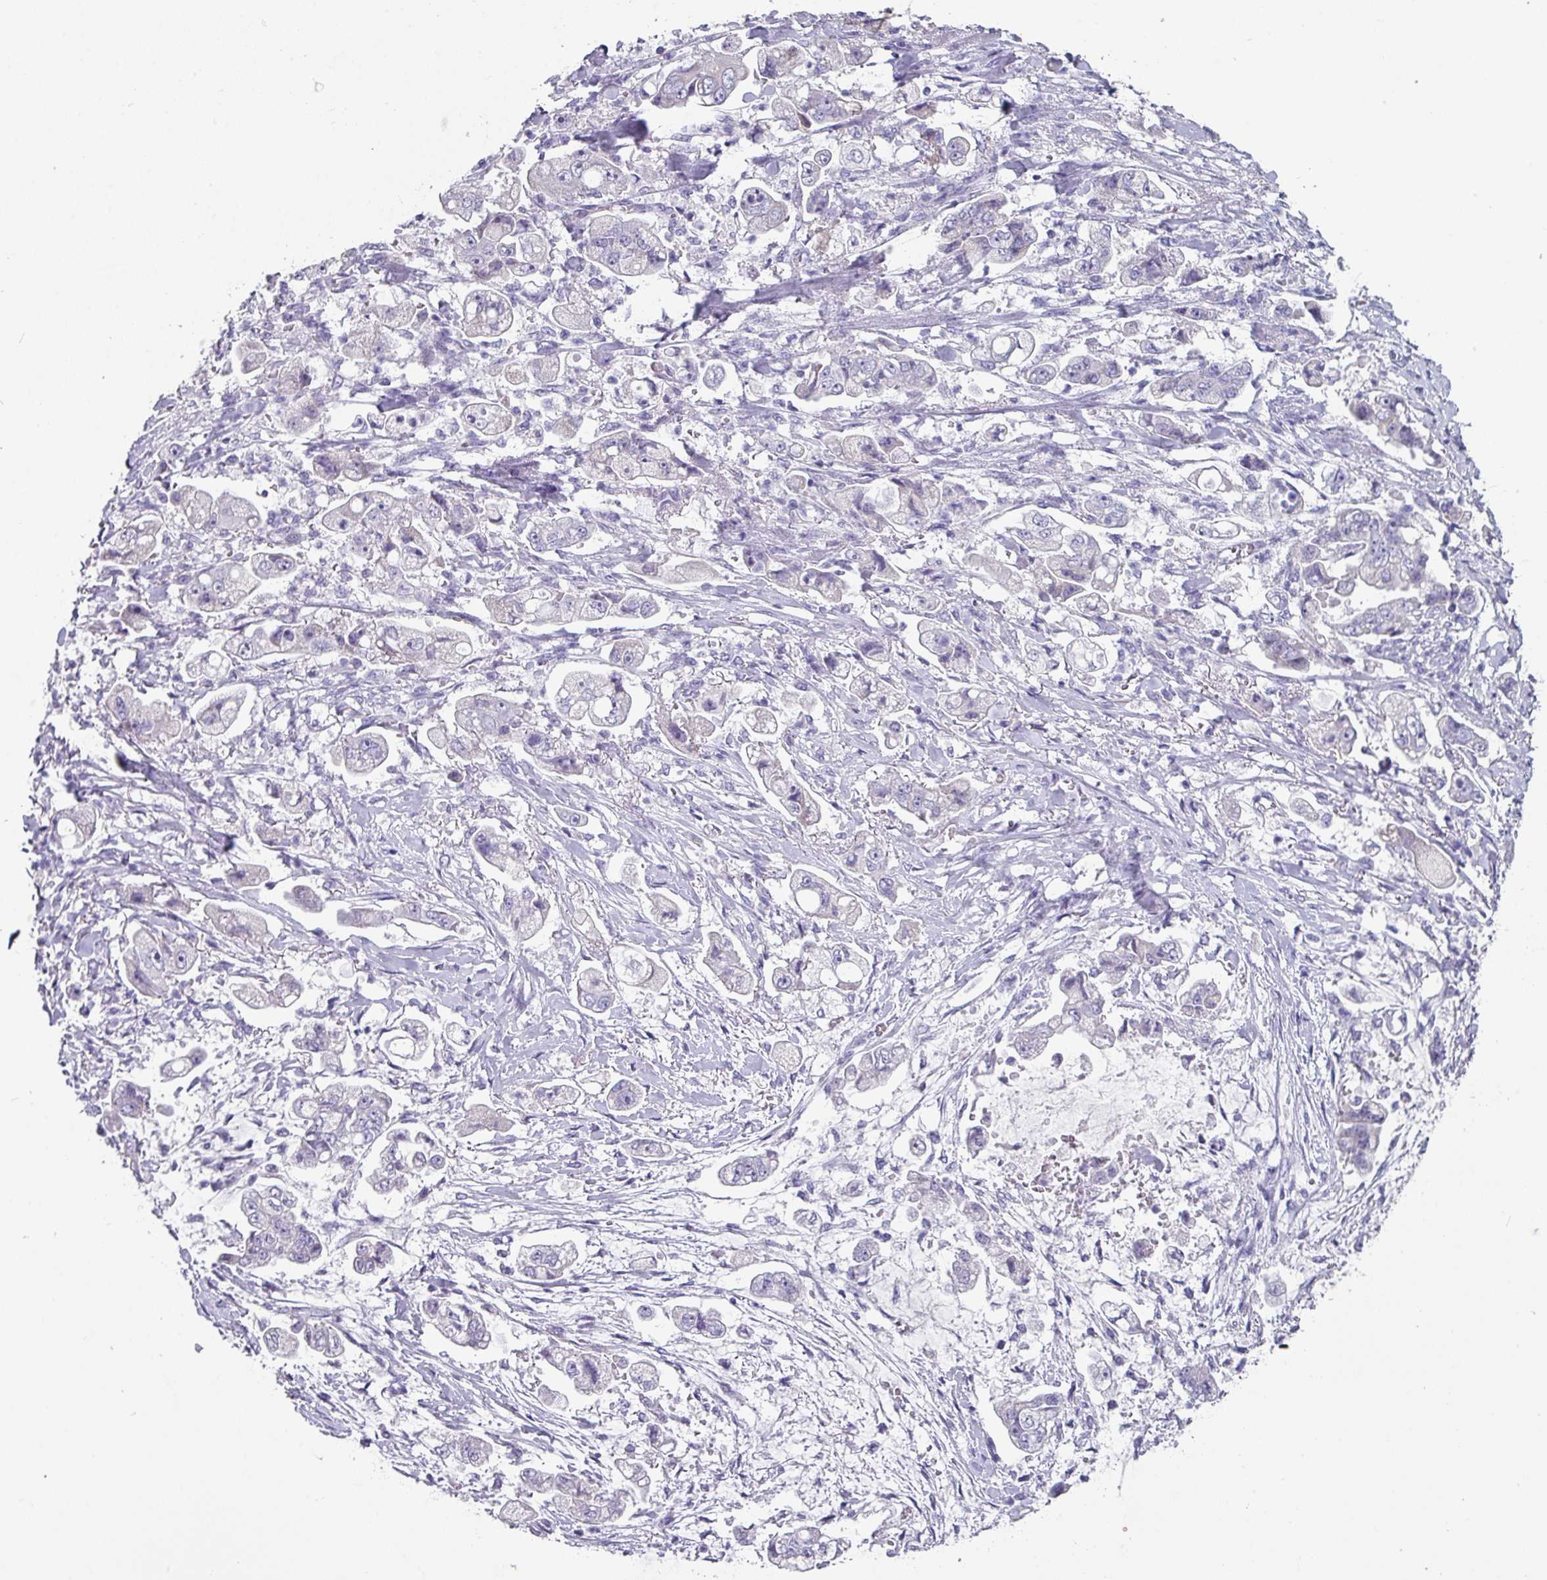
{"staining": {"intensity": "negative", "quantity": "none", "location": "none"}, "tissue": "stomach cancer", "cell_type": "Tumor cells", "image_type": "cancer", "snomed": [{"axis": "morphology", "description": "Adenocarcinoma, NOS"}, {"axis": "topography", "description": "Stomach"}], "caption": "Stomach cancer (adenocarcinoma) was stained to show a protein in brown. There is no significant expression in tumor cells.", "gene": "DEFB115", "patient": {"sex": "male", "age": 62}}